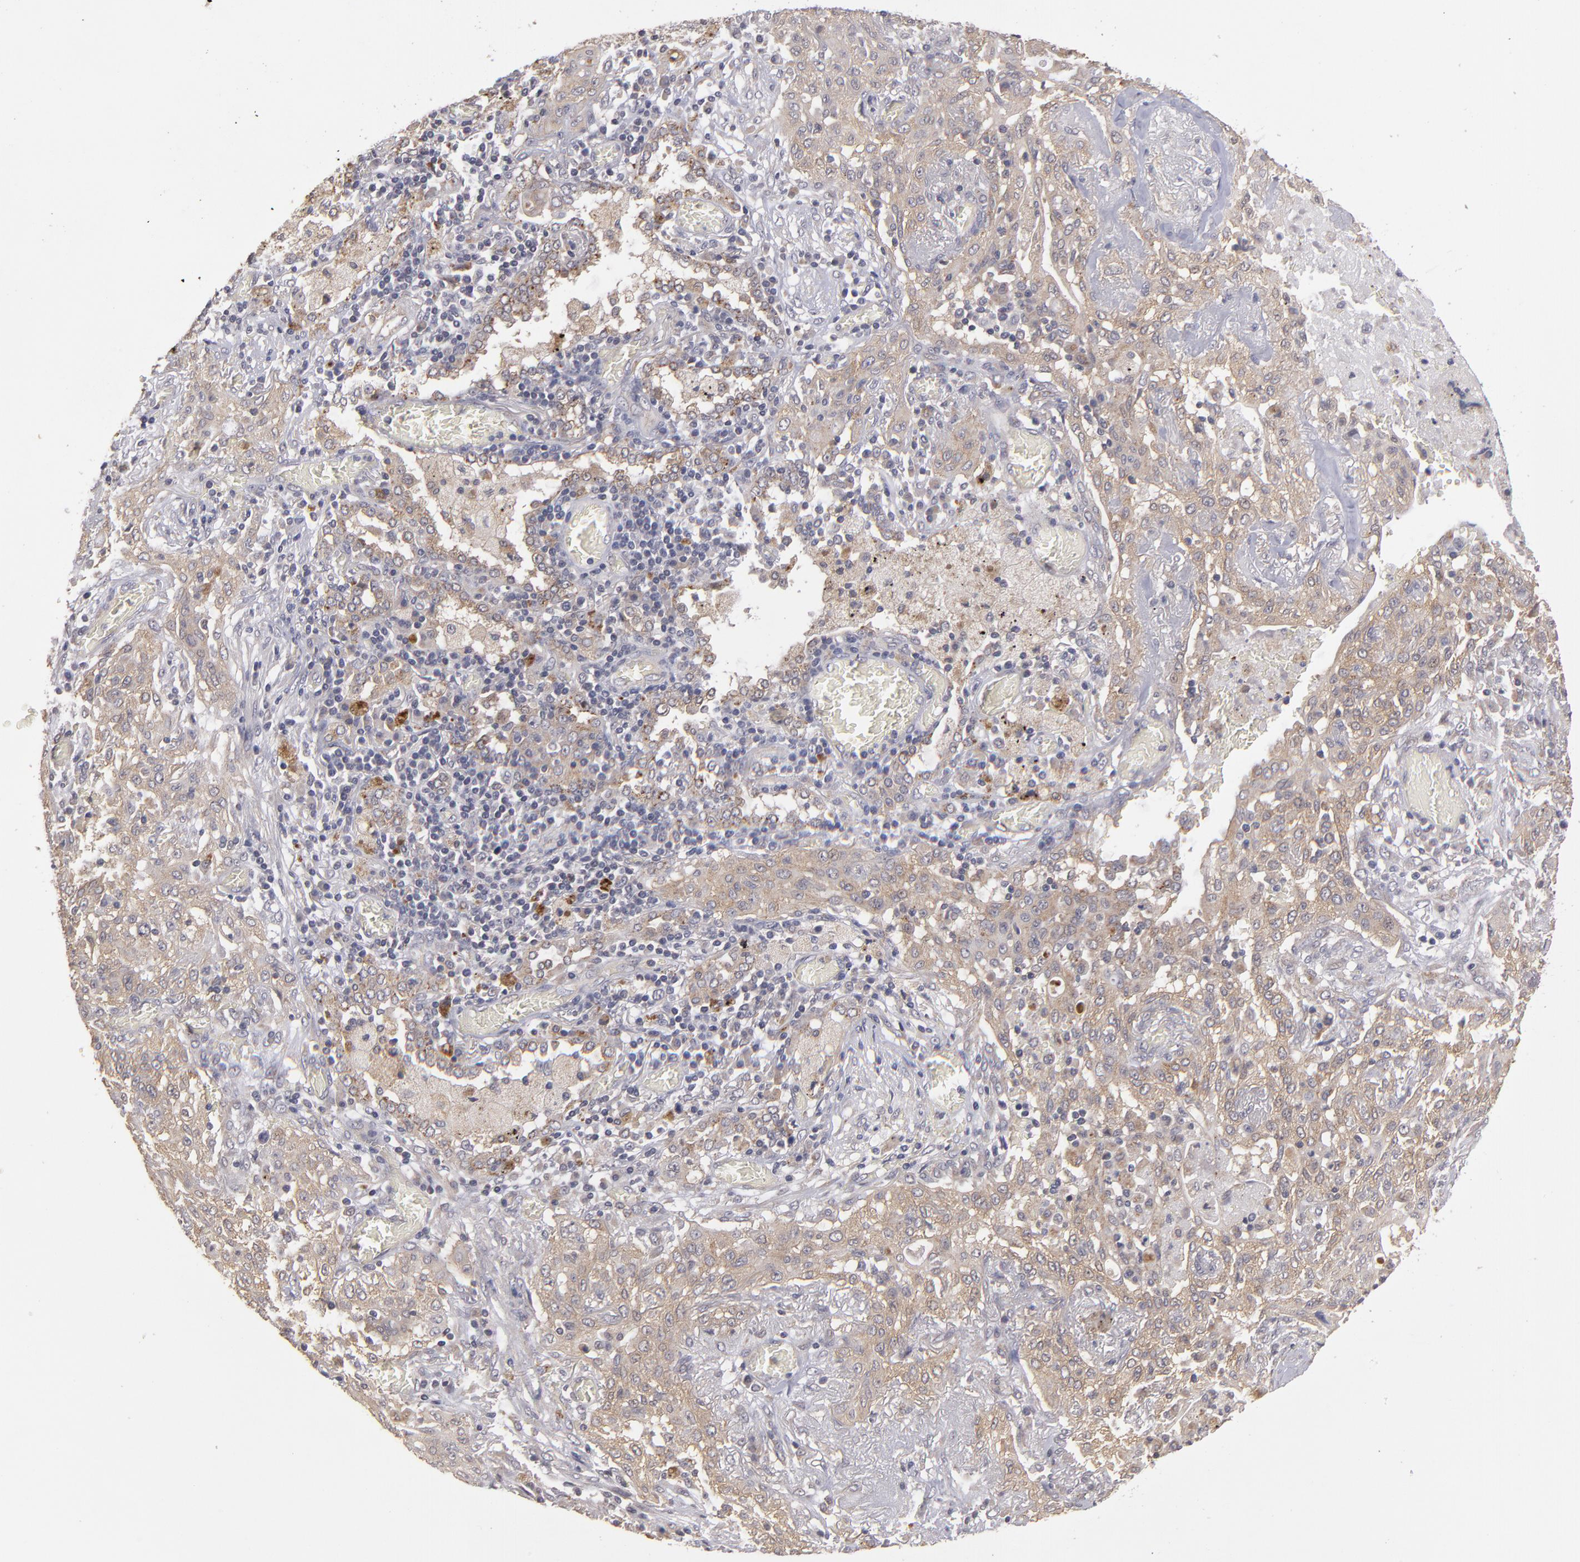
{"staining": {"intensity": "weak", "quantity": ">75%", "location": "cytoplasmic/membranous"}, "tissue": "lung cancer", "cell_type": "Tumor cells", "image_type": "cancer", "snomed": [{"axis": "morphology", "description": "Squamous cell carcinoma, NOS"}, {"axis": "topography", "description": "Lung"}], "caption": "Protein expression analysis of human lung cancer reveals weak cytoplasmic/membranous positivity in about >75% of tumor cells.", "gene": "CTSO", "patient": {"sex": "female", "age": 47}}